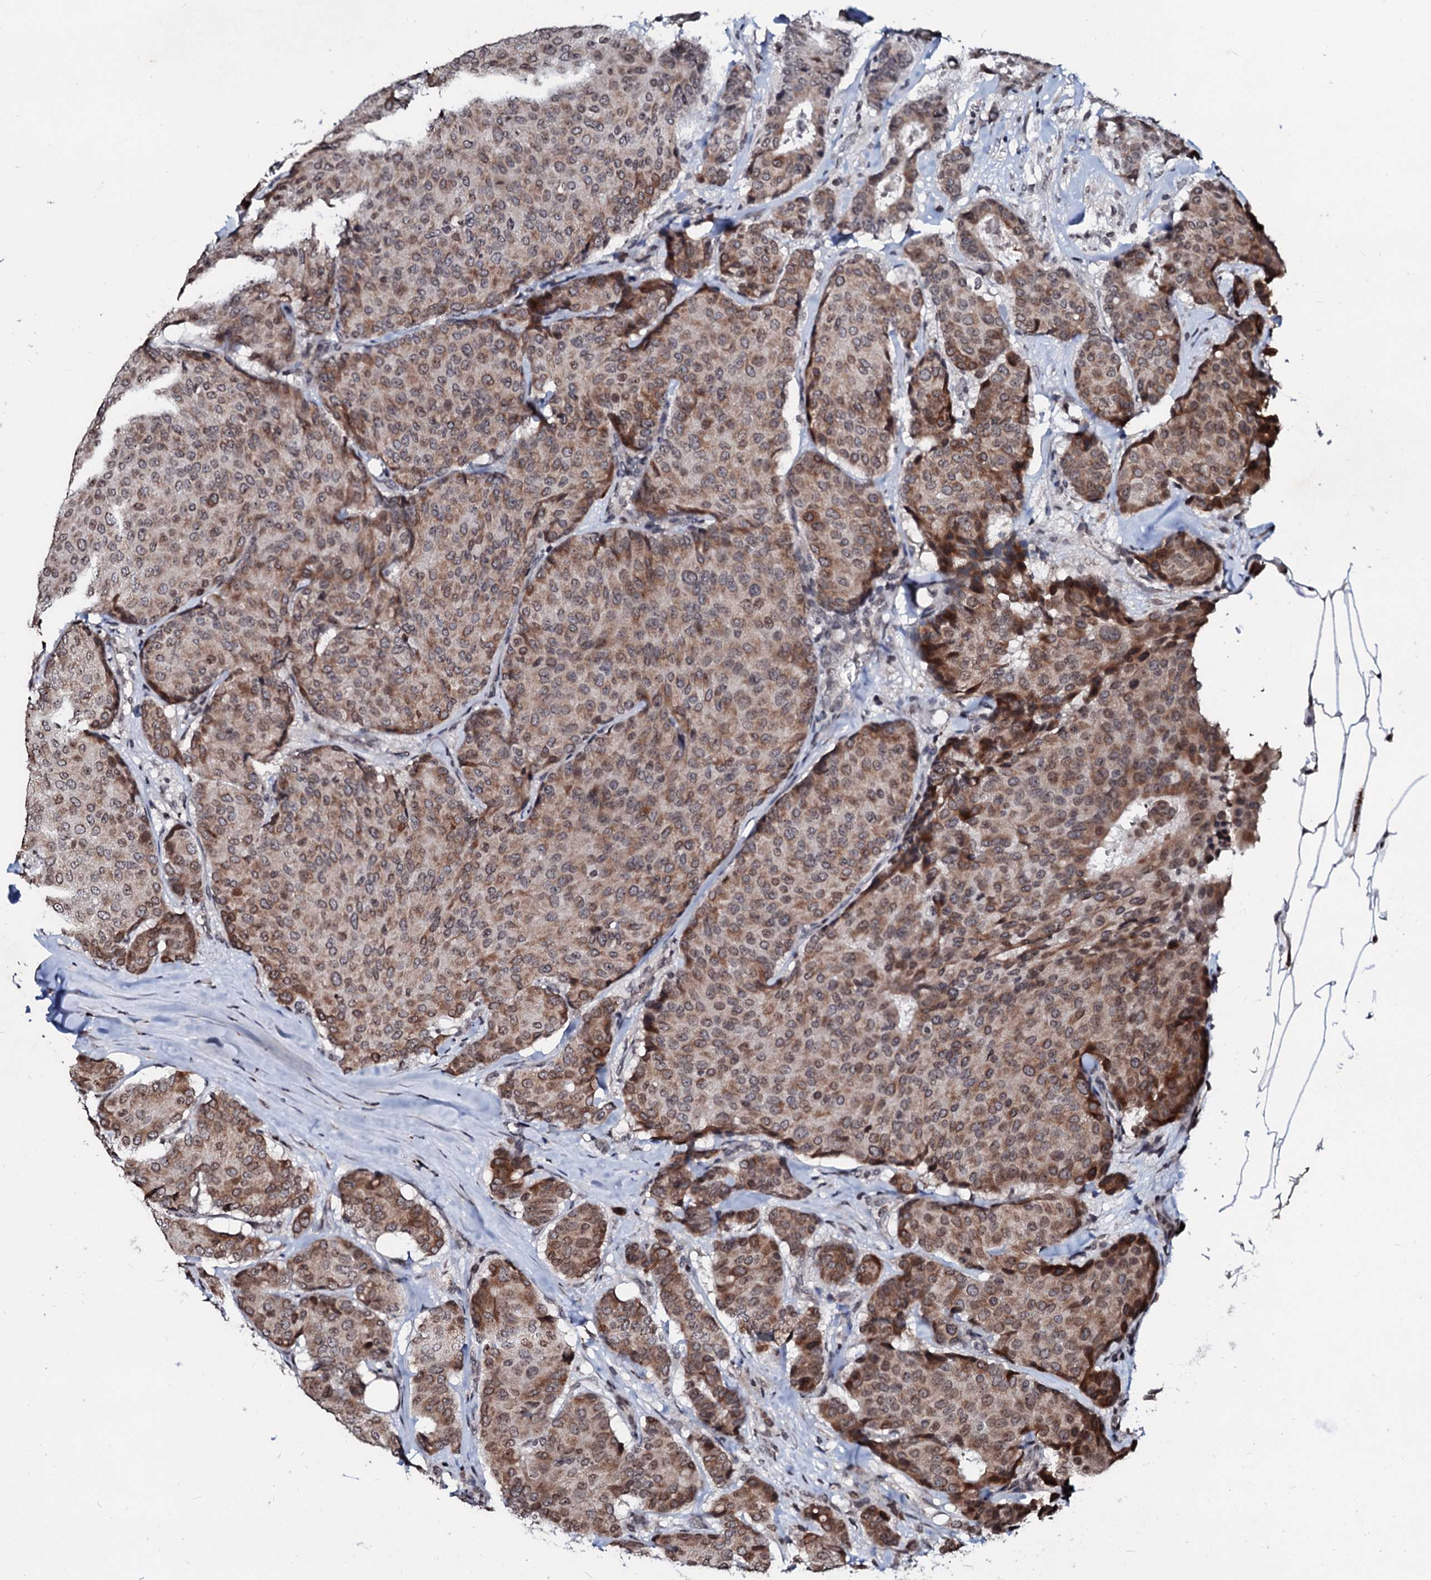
{"staining": {"intensity": "moderate", "quantity": ">75%", "location": "cytoplasmic/membranous,nuclear"}, "tissue": "breast cancer", "cell_type": "Tumor cells", "image_type": "cancer", "snomed": [{"axis": "morphology", "description": "Duct carcinoma"}, {"axis": "topography", "description": "Breast"}], "caption": "Immunohistochemistry (IHC) staining of invasive ductal carcinoma (breast), which reveals medium levels of moderate cytoplasmic/membranous and nuclear expression in about >75% of tumor cells indicating moderate cytoplasmic/membranous and nuclear protein positivity. The staining was performed using DAB (brown) for protein detection and nuclei were counterstained in hematoxylin (blue).", "gene": "LSM11", "patient": {"sex": "female", "age": 75}}